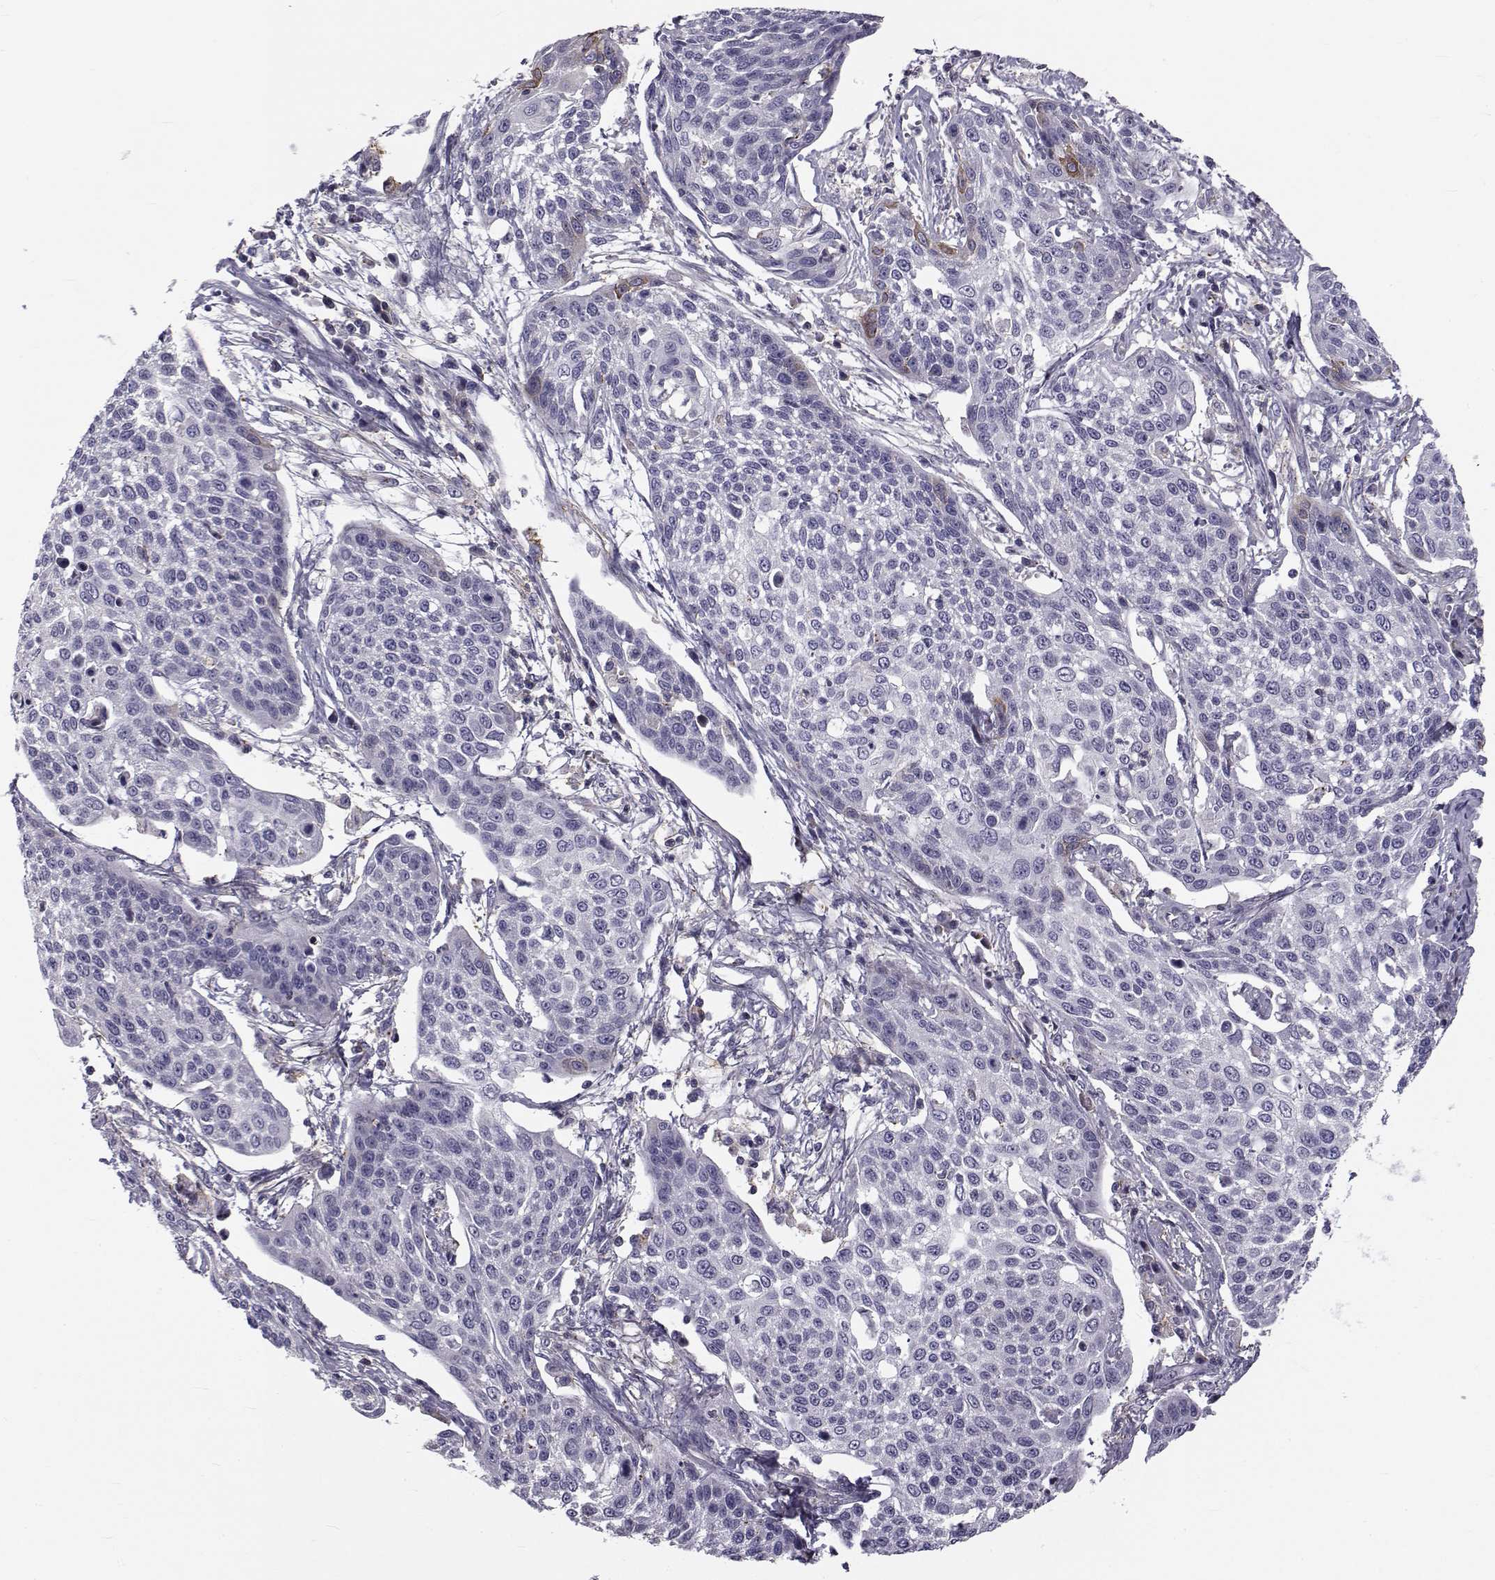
{"staining": {"intensity": "negative", "quantity": "none", "location": "none"}, "tissue": "cervical cancer", "cell_type": "Tumor cells", "image_type": "cancer", "snomed": [{"axis": "morphology", "description": "Squamous cell carcinoma, NOS"}, {"axis": "topography", "description": "Cervix"}], "caption": "High power microscopy micrograph of an immunohistochemistry micrograph of squamous cell carcinoma (cervical), revealing no significant staining in tumor cells.", "gene": "LRRC27", "patient": {"sex": "female", "age": 34}}